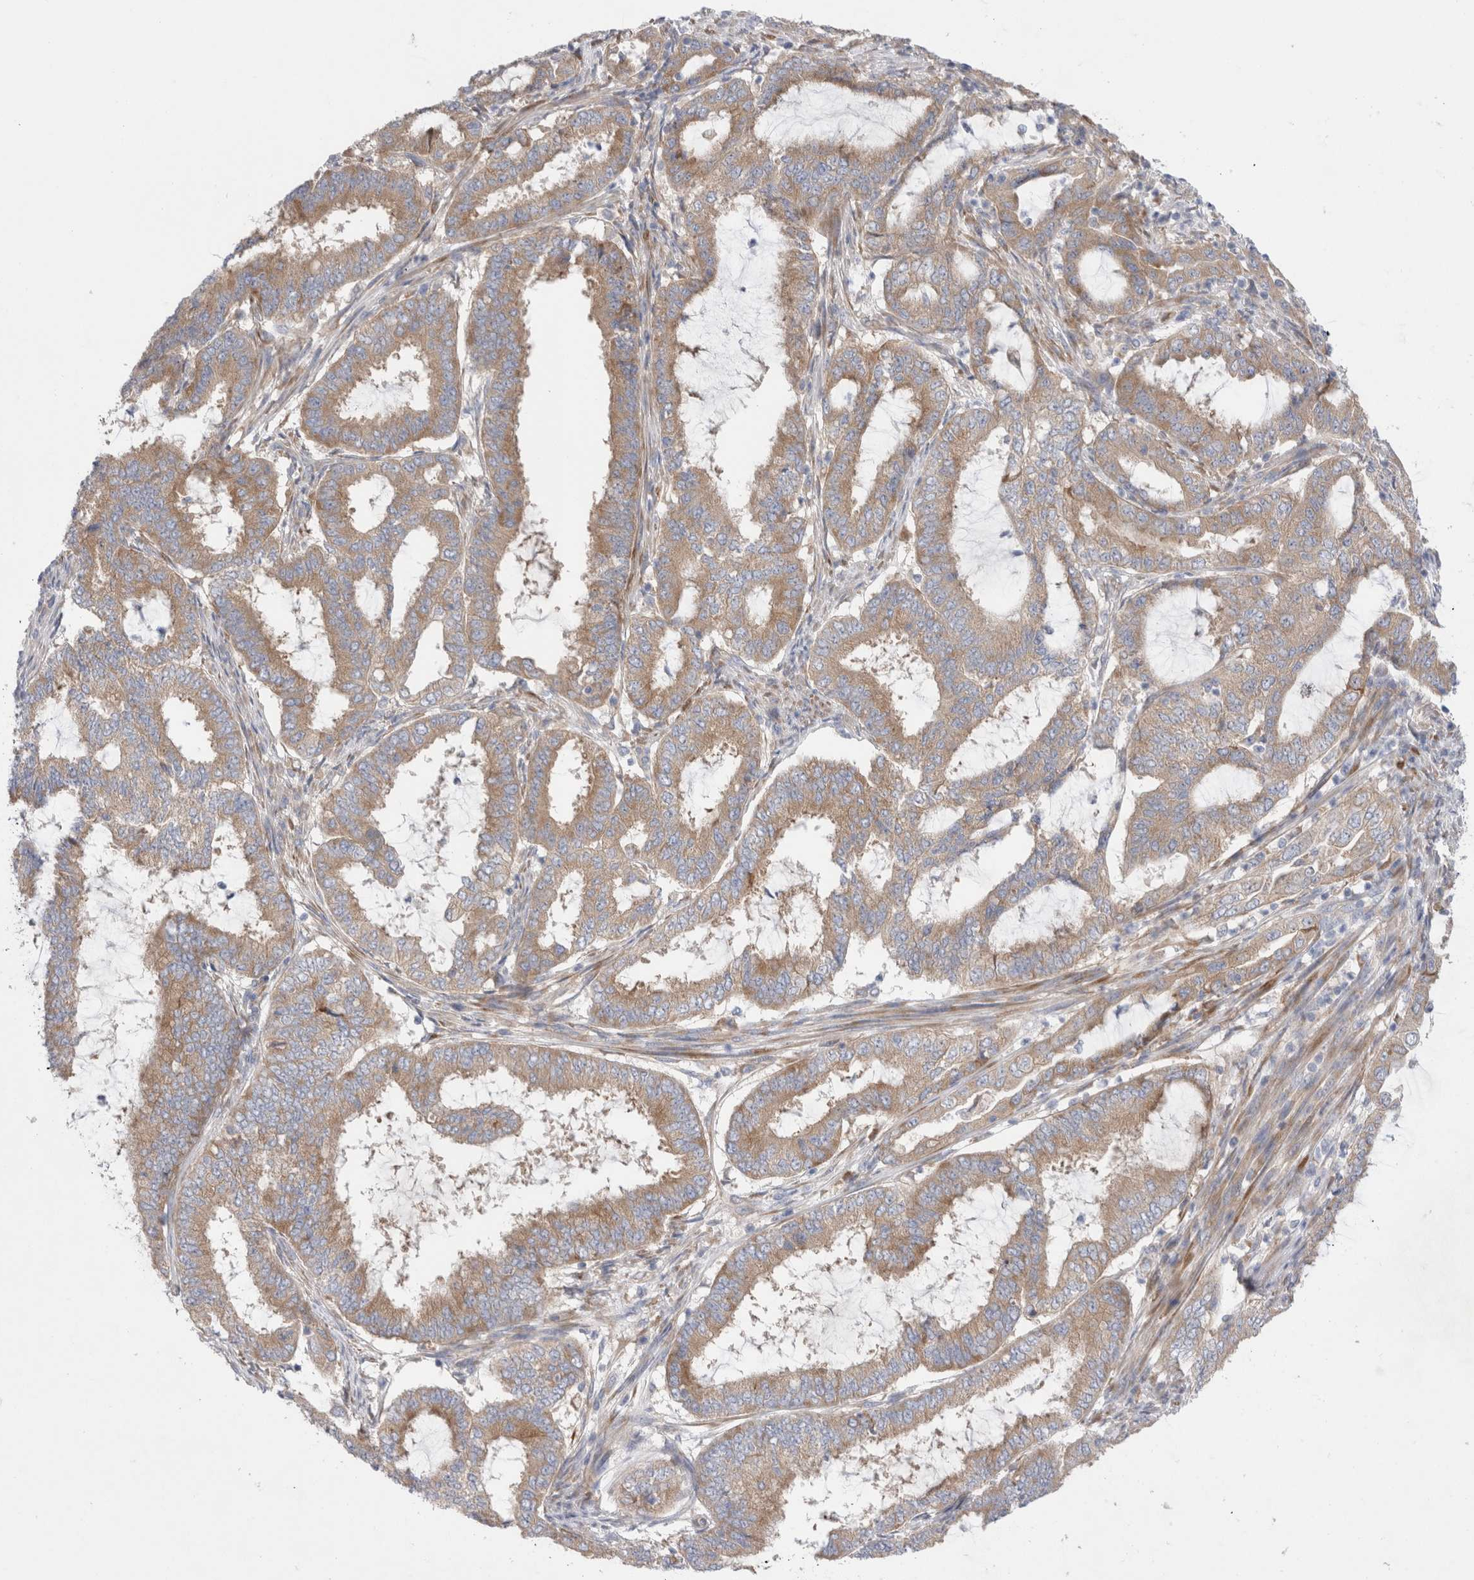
{"staining": {"intensity": "moderate", "quantity": ">75%", "location": "cytoplasmic/membranous"}, "tissue": "endometrial cancer", "cell_type": "Tumor cells", "image_type": "cancer", "snomed": [{"axis": "morphology", "description": "Adenocarcinoma, NOS"}, {"axis": "topography", "description": "Endometrium"}], "caption": "Approximately >75% of tumor cells in human endometrial cancer (adenocarcinoma) show moderate cytoplasmic/membranous protein expression as visualized by brown immunohistochemical staining.", "gene": "RBM12B", "patient": {"sex": "female", "age": 51}}